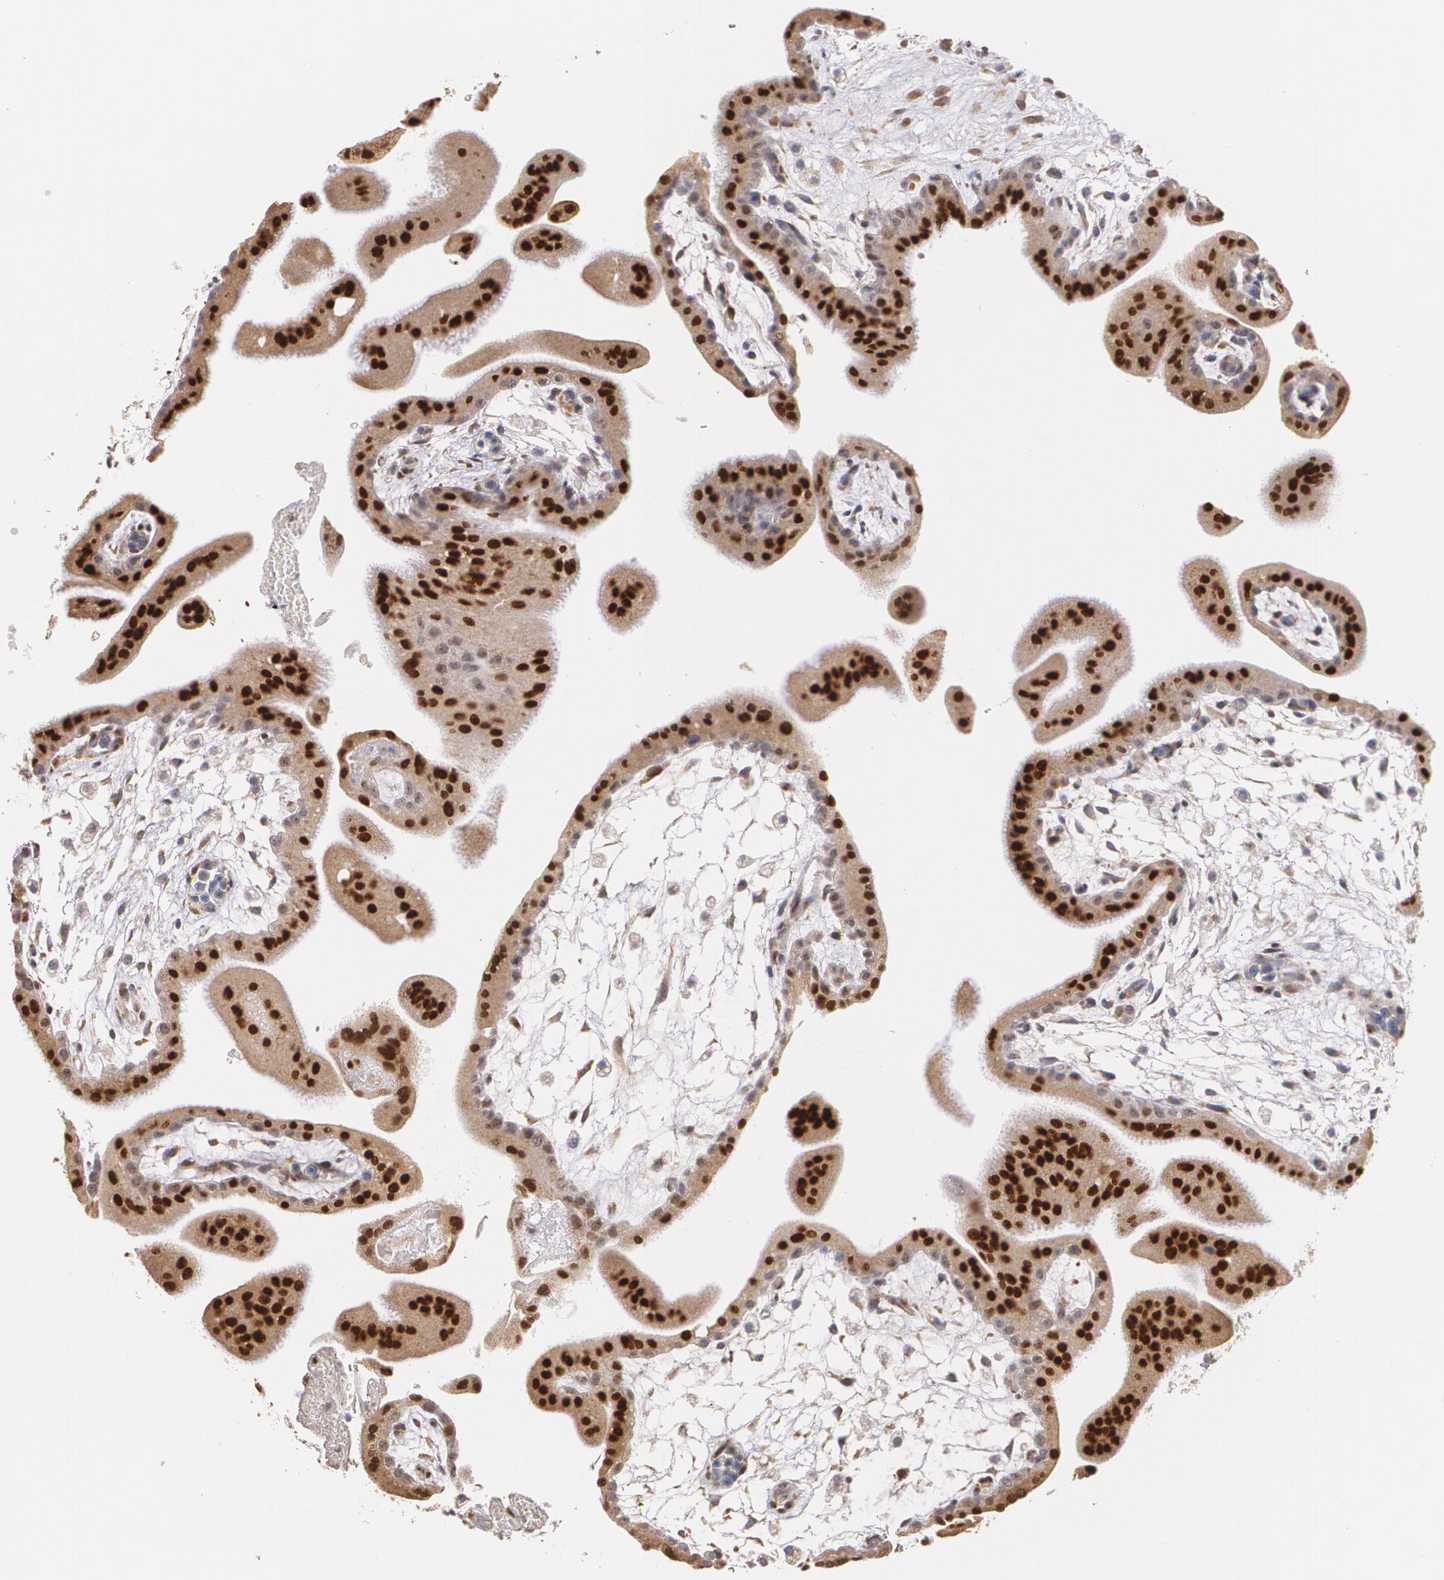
{"staining": {"intensity": "moderate", "quantity": ">75%", "location": "cytoplasmic/membranous"}, "tissue": "placenta", "cell_type": "Decidual cells", "image_type": "normal", "snomed": [{"axis": "morphology", "description": "Normal tissue, NOS"}, {"axis": "topography", "description": "Placenta"}], "caption": "Immunohistochemical staining of normal human placenta shows moderate cytoplasmic/membranous protein staining in approximately >75% of decidual cells.", "gene": "ATF3", "patient": {"sex": "female", "age": 35}}